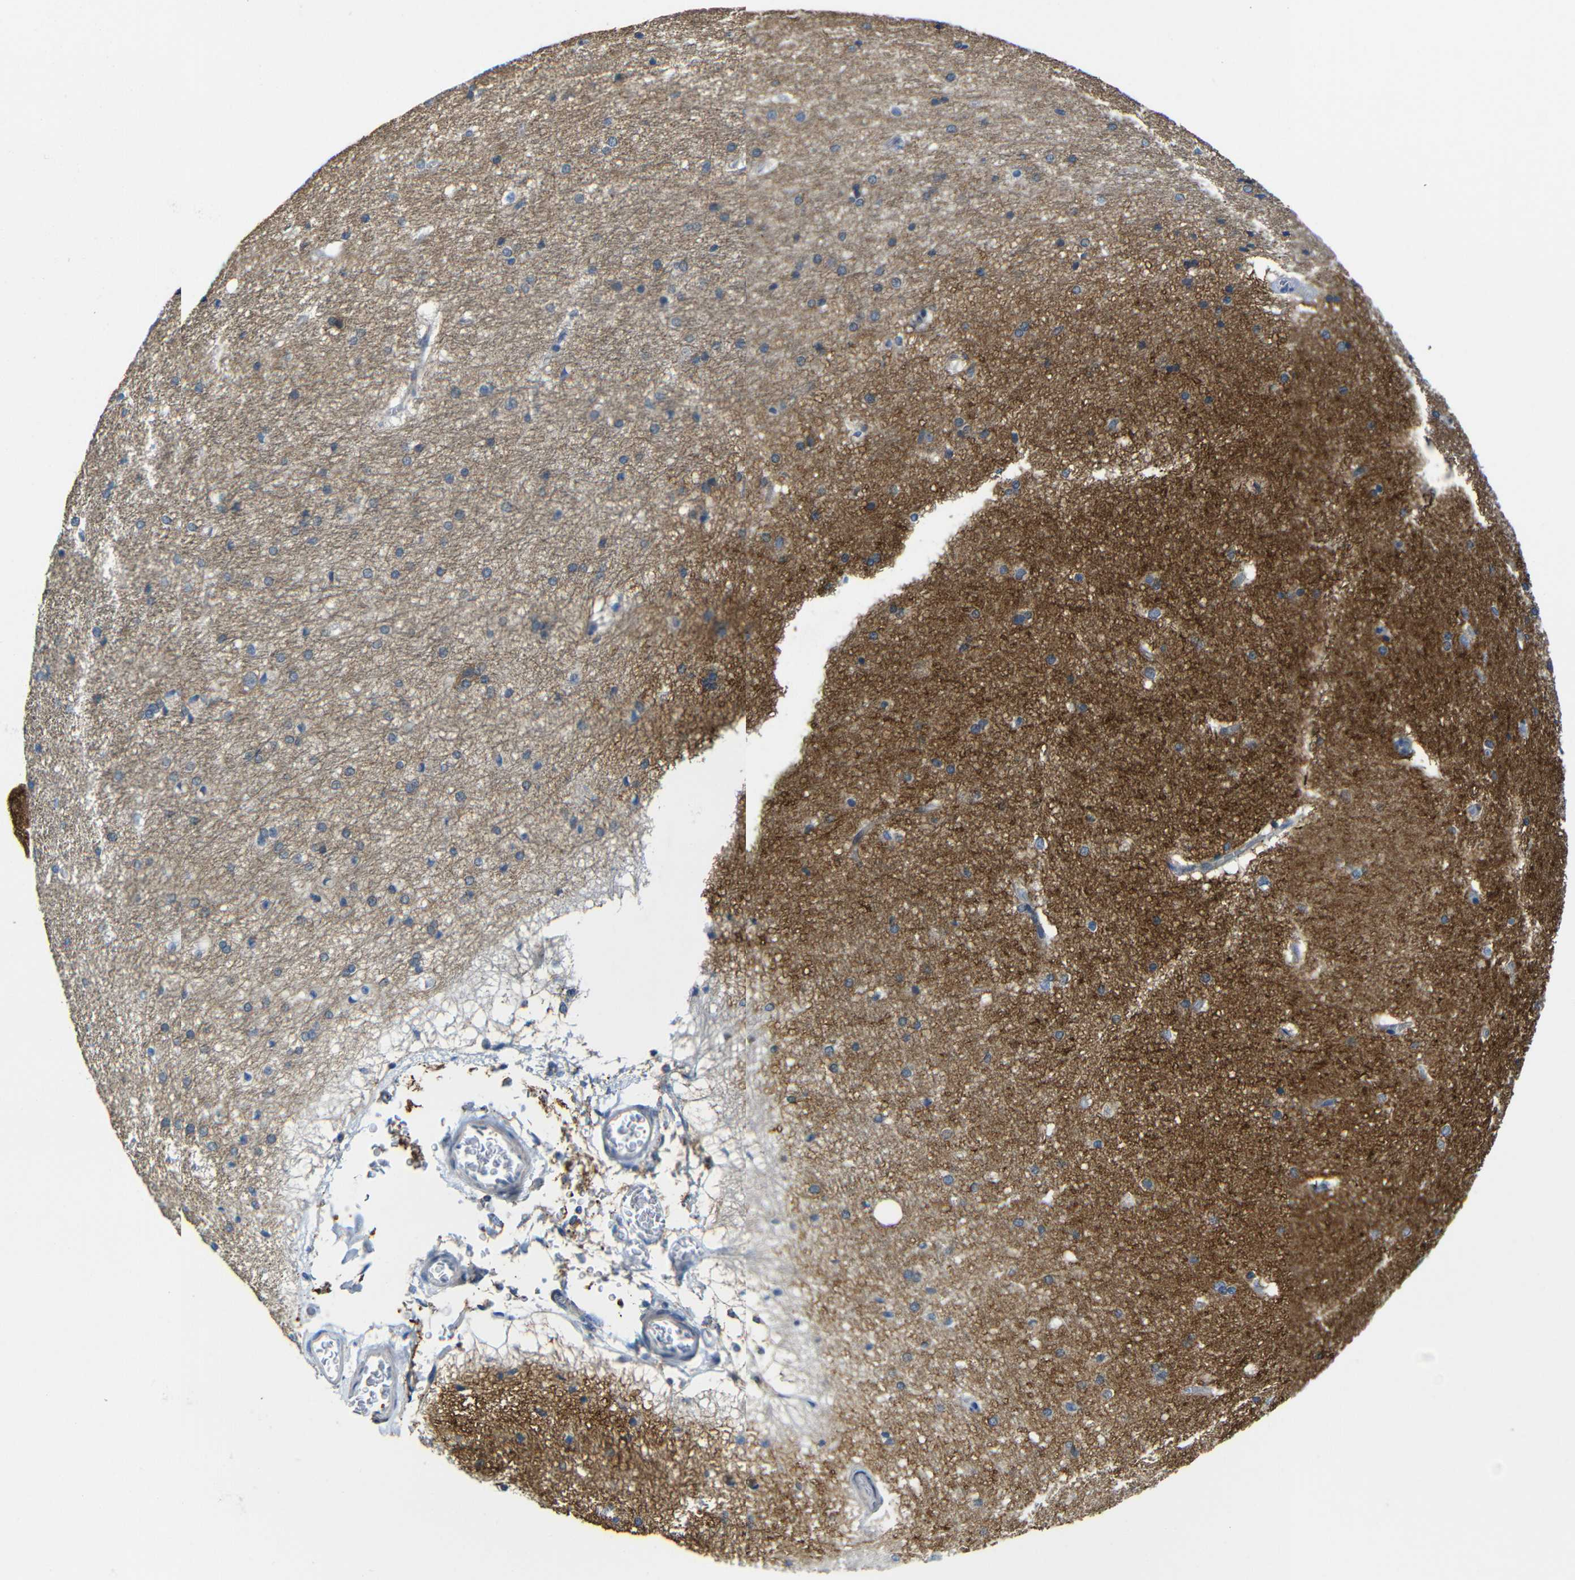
{"staining": {"intensity": "negative", "quantity": "none", "location": "none"}, "tissue": "hippocampus", "cell_type": "Glial cells", "image_type": "normal", "snomed": [{"axis": "morphology", "description": "Normal tissue, NOS"}, {"axis": "topography", "description": "Hippocampus"}], "caption": "The immunohistochemistry (IHC) image has no significant expression in glial cells of hippocampus.", "gene": "ZNF90", "patient": {"sex": "female", "age": 19}}